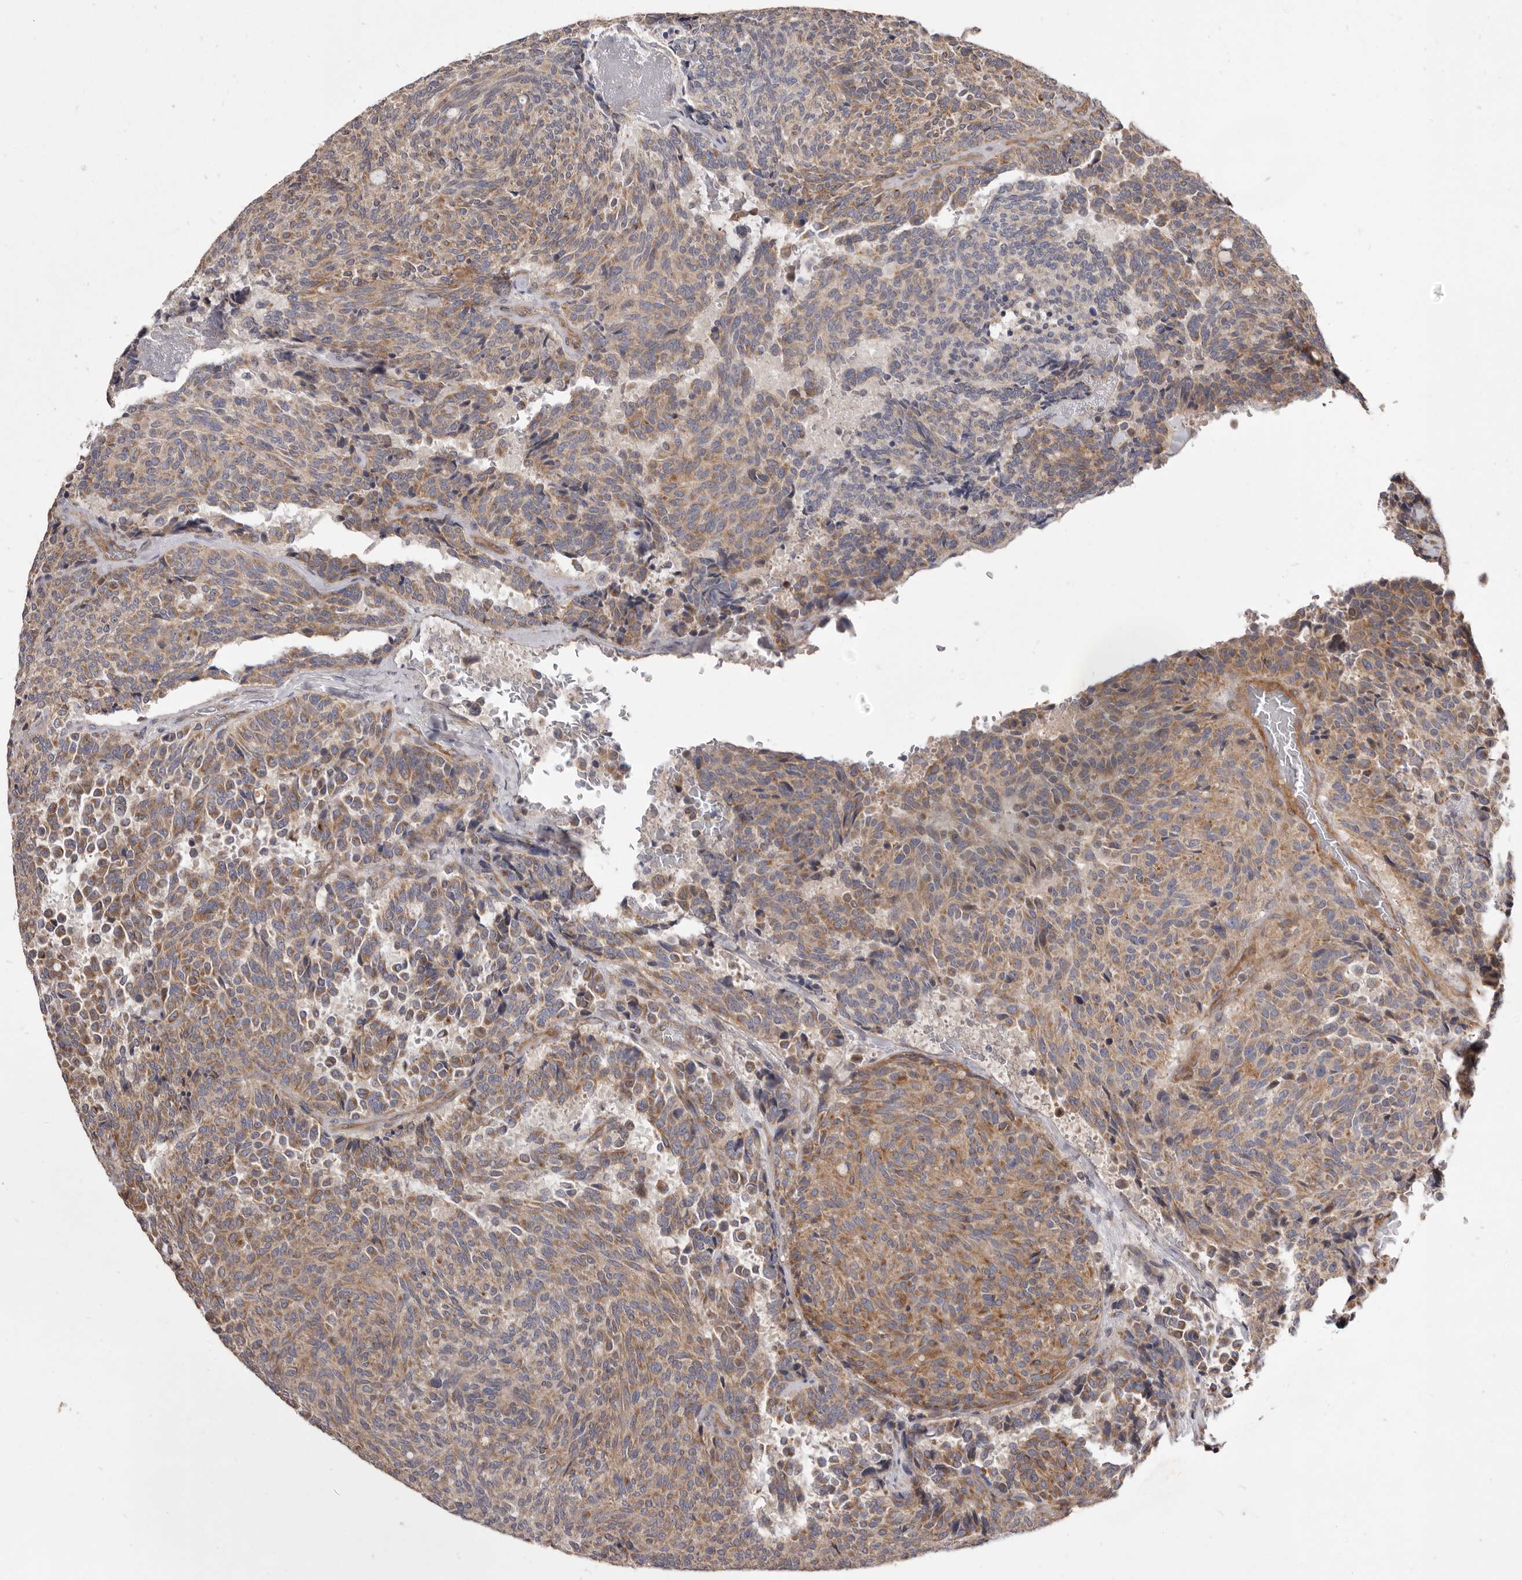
{"staining": {"intensity": "moderate", "quantity": "25%-75%", "location": "cytoplasmic/membranous"}, "tissue": "carcinoid", "cell_type": "Tumor cells", "image_type": "cancer", "snomed": [{"axis": "morphology", "description": "Carcinoid, malignant, NOS"}, {"axis": "topography", "description": "Pancreas"}], "caption": "Immunohistochemistry staining of carcinoid, which reveals medium levels of moderate cytoplasmic/membranous positivity in approximately 25%-75% of tumor cells indicating moderate cytoplasmic/membranous protein expression. The staining was performed using DAB (3,3'-diaminobenzidine) (brown) for protein detection and nuclei were counterstained in hematoxylin (blue).", "gene": "VPS45", "patient": {"sex": "female", "age": 54}}